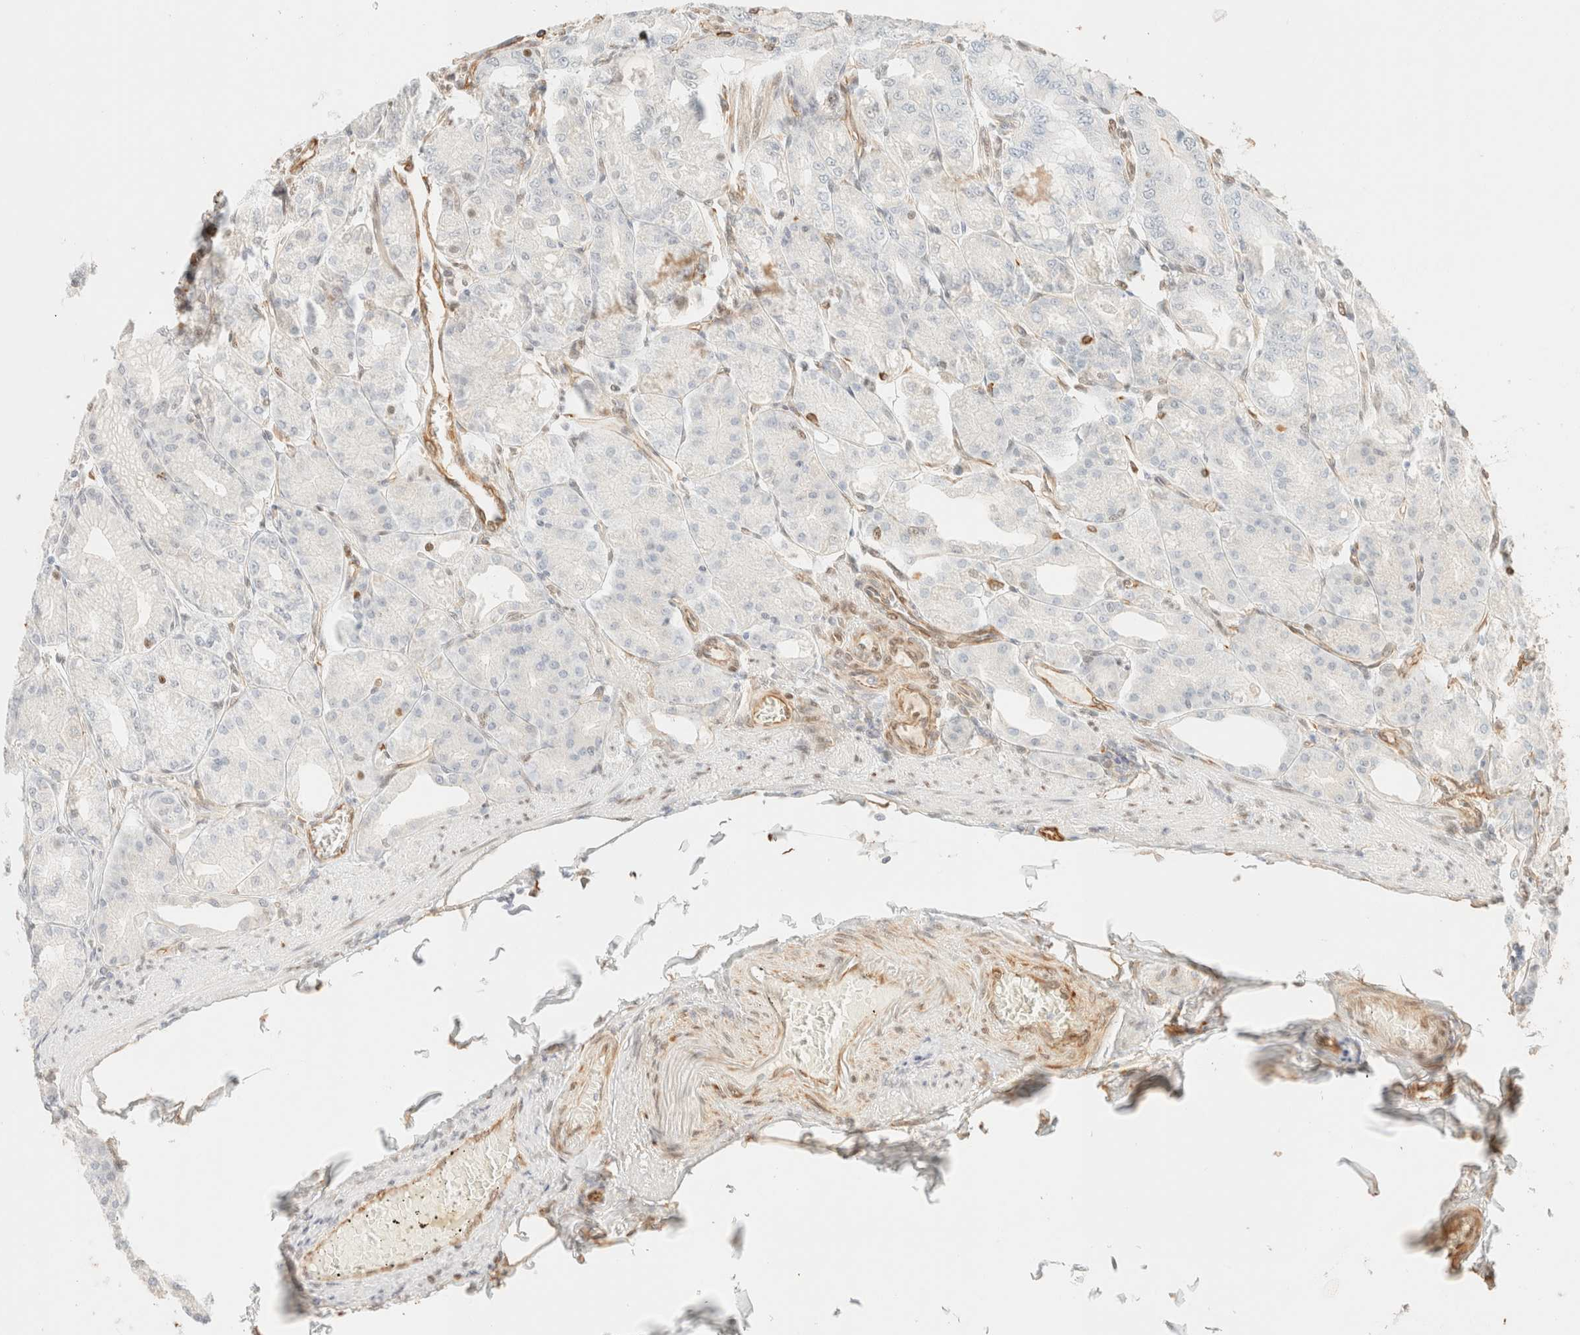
{"staining": {"intensity": "moderate", "quantity": "<25%", "location": "nuclear"}, "tissue": "stomach", "cell_type": "Glandular cells", "image_type": "normal", "snomed": [{"axis": "morphology", "description": "Normal tissue, NOS"}, {"axis": "topography", "description": "Stomach, lower"}], "caption": "High-magnification brightfield microscopy of normal stomach stained with DAB (brown) and counterstained with hematoxylin (blue). glandular cells exhibit moderate nuclear positivity is identified in approximately<25% of cells. (DAB = brown stain, brightfield microscopy at high magnification).", "gene": "ZSCAN18", "patient": {"sex": "male", "age": 71}}